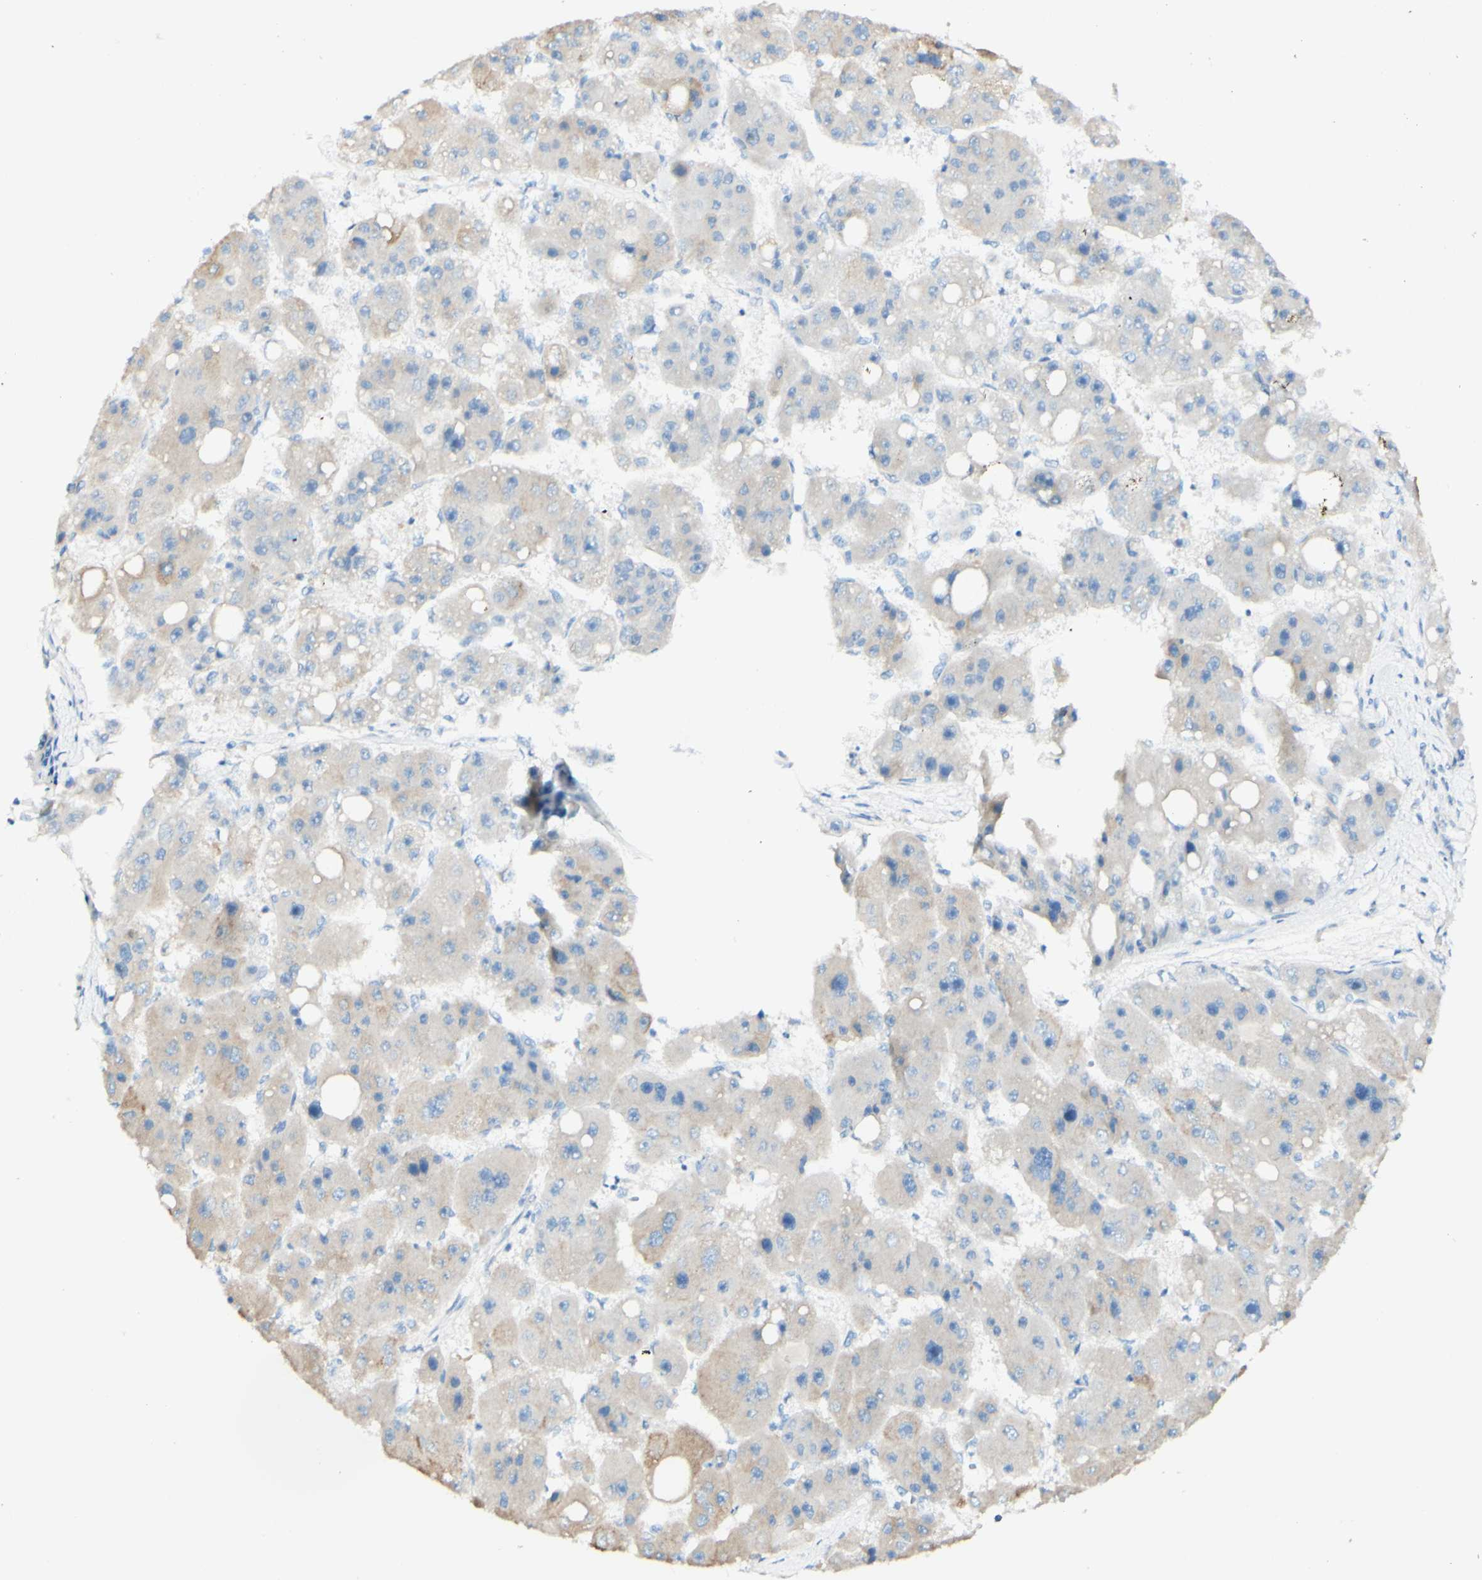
{"staining": {"intensity": "weak", "quantity": "<25%", "location": "cytoplasmic/membranous"}, "tissue": "liver cancer", "cell_type": "Tumor cells", "image_type": "cancer", "snomed": [{"axis": "morphology", "description": "Carcinoma, Hepatocellular, NOS"}, {"axis": "topography", "description": "Liver"}], "caption": "This is an IHC micrograph of human liver hepatocellular carcinoma. There is no staining in tumor cells.", "gene": "FGF4", "patient": {"sex": "female", "age": 61}}